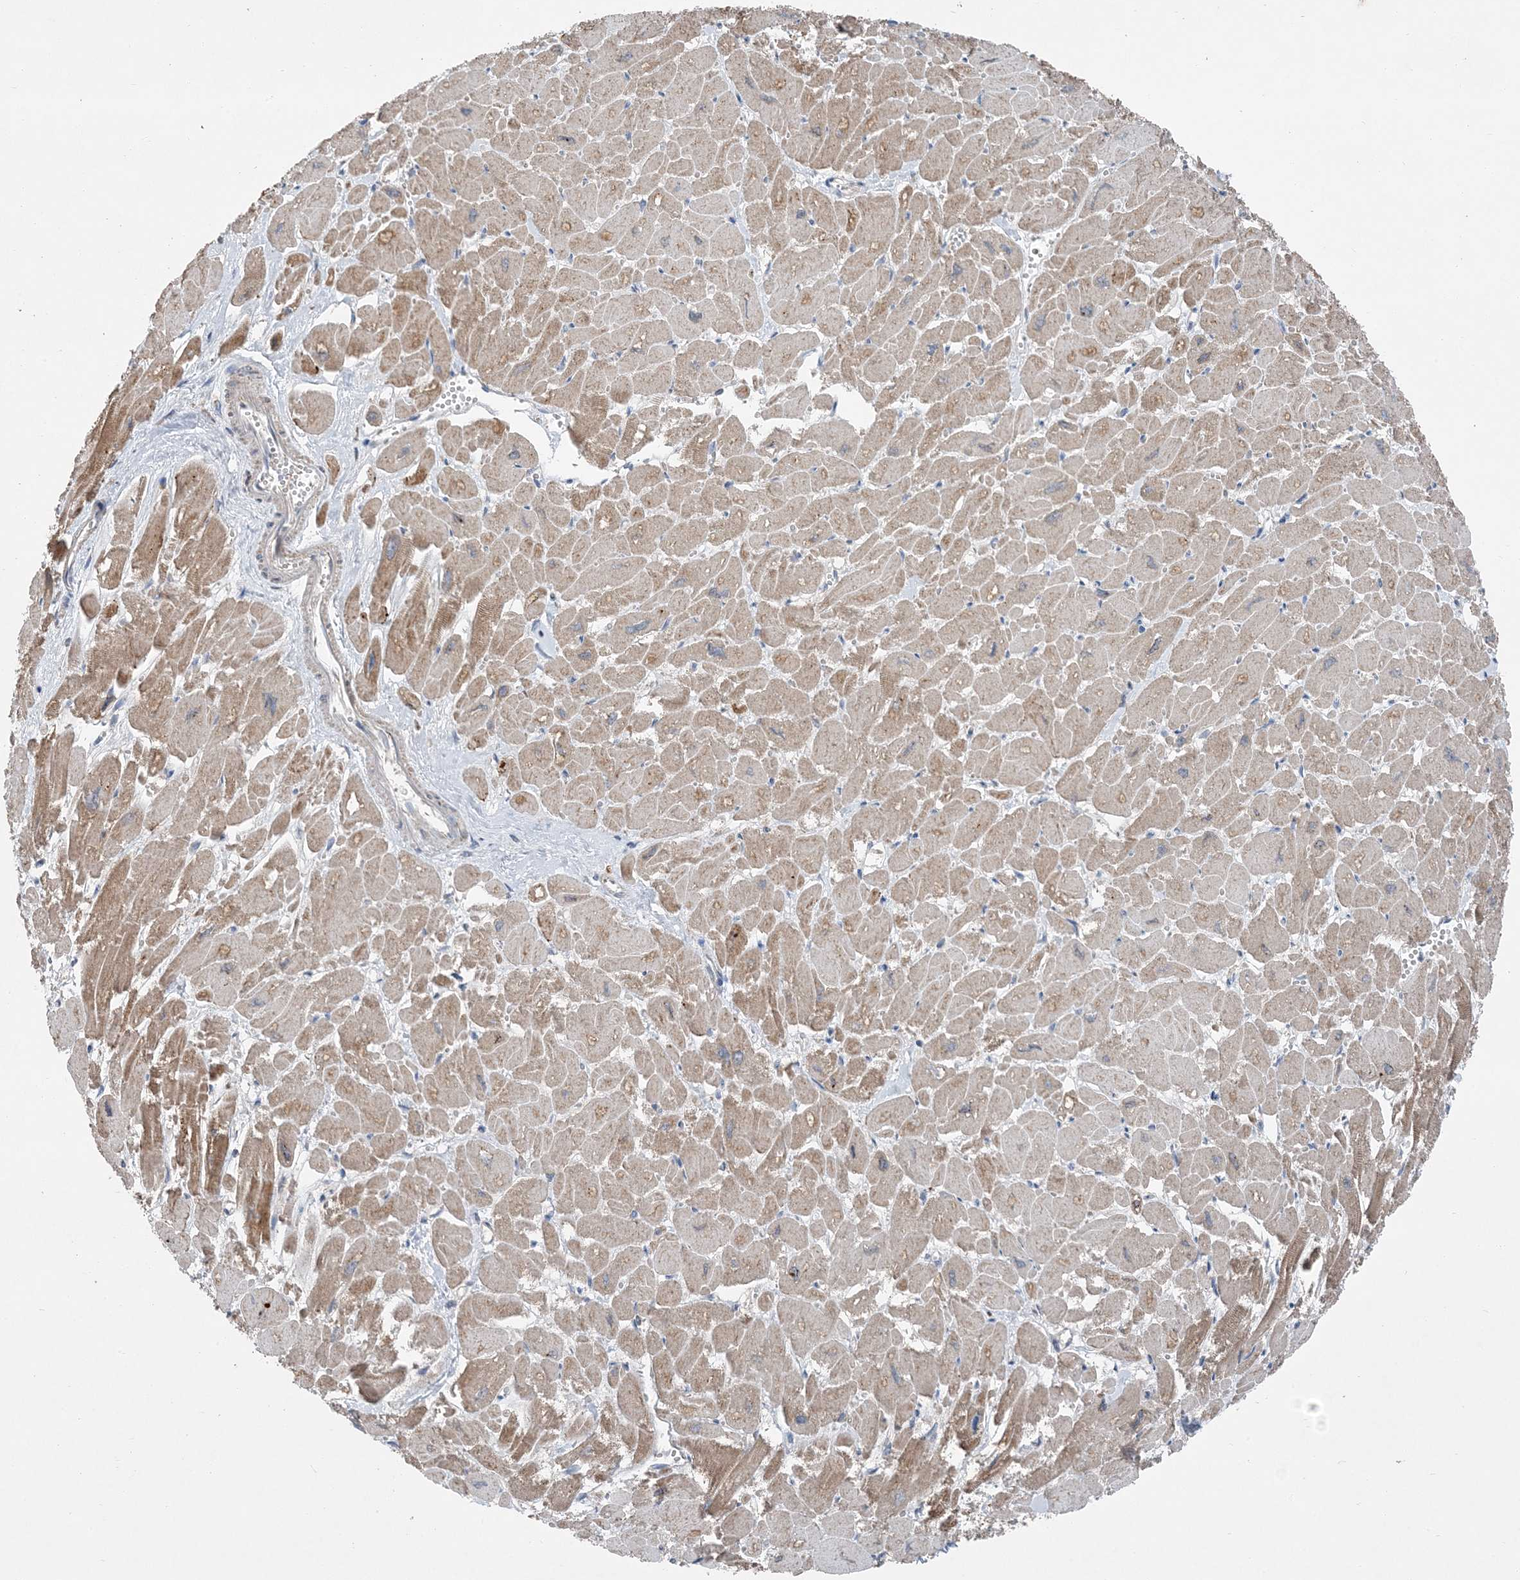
{"staining": {"intensity": "moderate", "quantity": ">75%", "location": "cytoplasmic/membranous"}, "tissue": "heart muscle", "cell_type": "Cardiomyocytes", "image_type": "normal", "snomed": [{"axis": "morphology", "description": "Normal tissue, NOS"}, {"axis": "topography", "description": "Heart"}], "caption": "IHC staining of benign heart muscle, which displays medium levels of moderate cytoplasmic/membranous expression in about >75% of cardiomyocytes indicating moderate cytoplasmic/membranous protein staining. The staining was performed using DAB (brown) for protein detection and nuclei were counterstained in hematoxylin (blue).", "gene": "DHX30", "patient": {"sex": "male", "age": 54}}